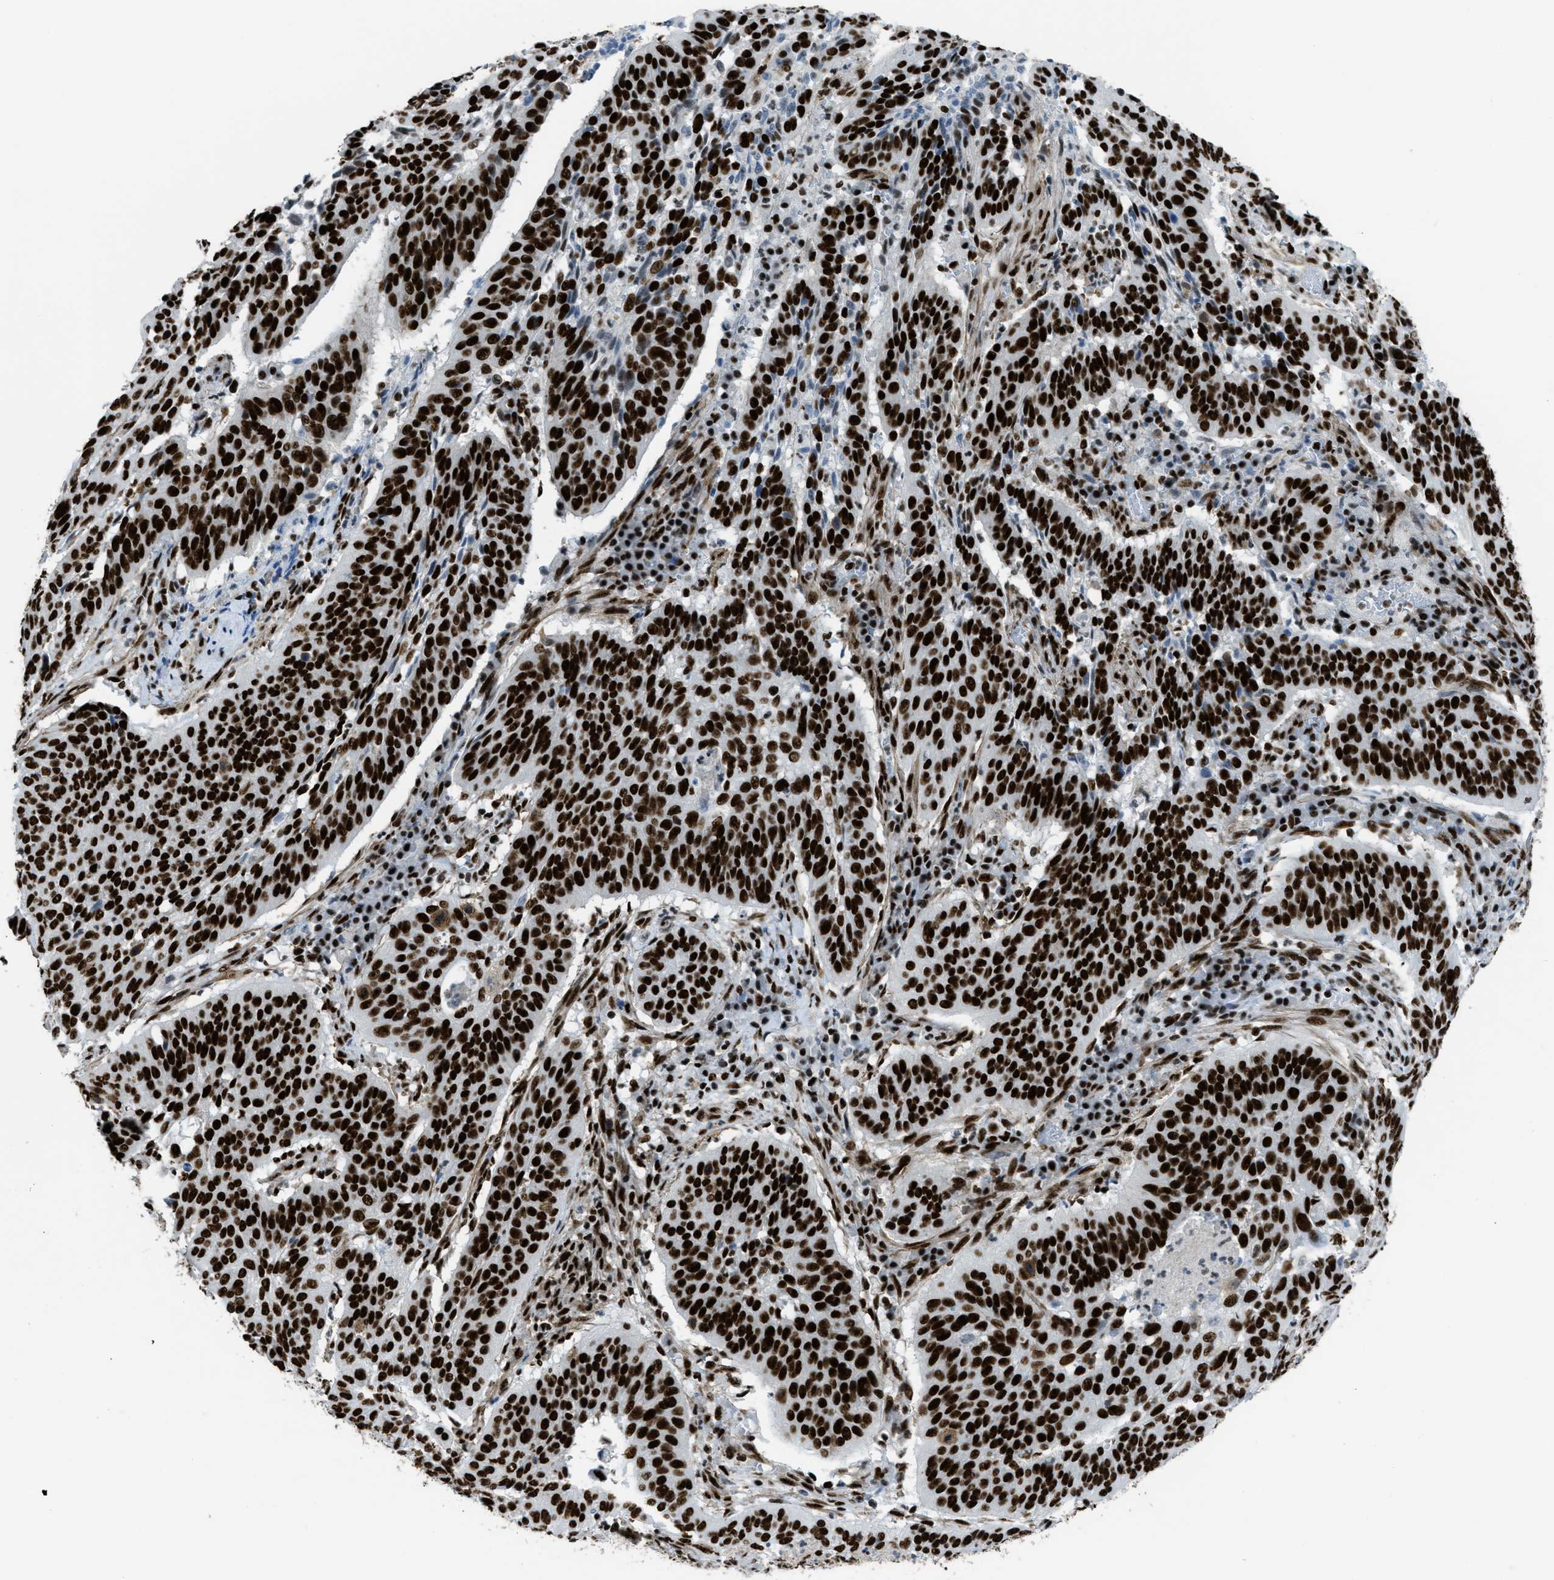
{"staining": {"intensity": "strong", "quantity": ">75%", "location": "nuclear"}, "tissue": "cervical cancer", "cell_type": "Tumor cells", "image_type": "cancer", "snomed": [{"axis": "morphology", "description": "Normal tissue, NOS"}, {"axis": "morphology", "description": "Squamous cell carcinoma, NOS"}, {"axis": "topography", "description": "Cervix"}], "caption": "Immunohistochemical staining of human cervical cancer (squamous cell carcinoma) exhibits high levels of strong nuclear protein expression in about >75% of tumor cells.", "gene": "ZNF207", "patient": {"sex": "female", "age": 39}}